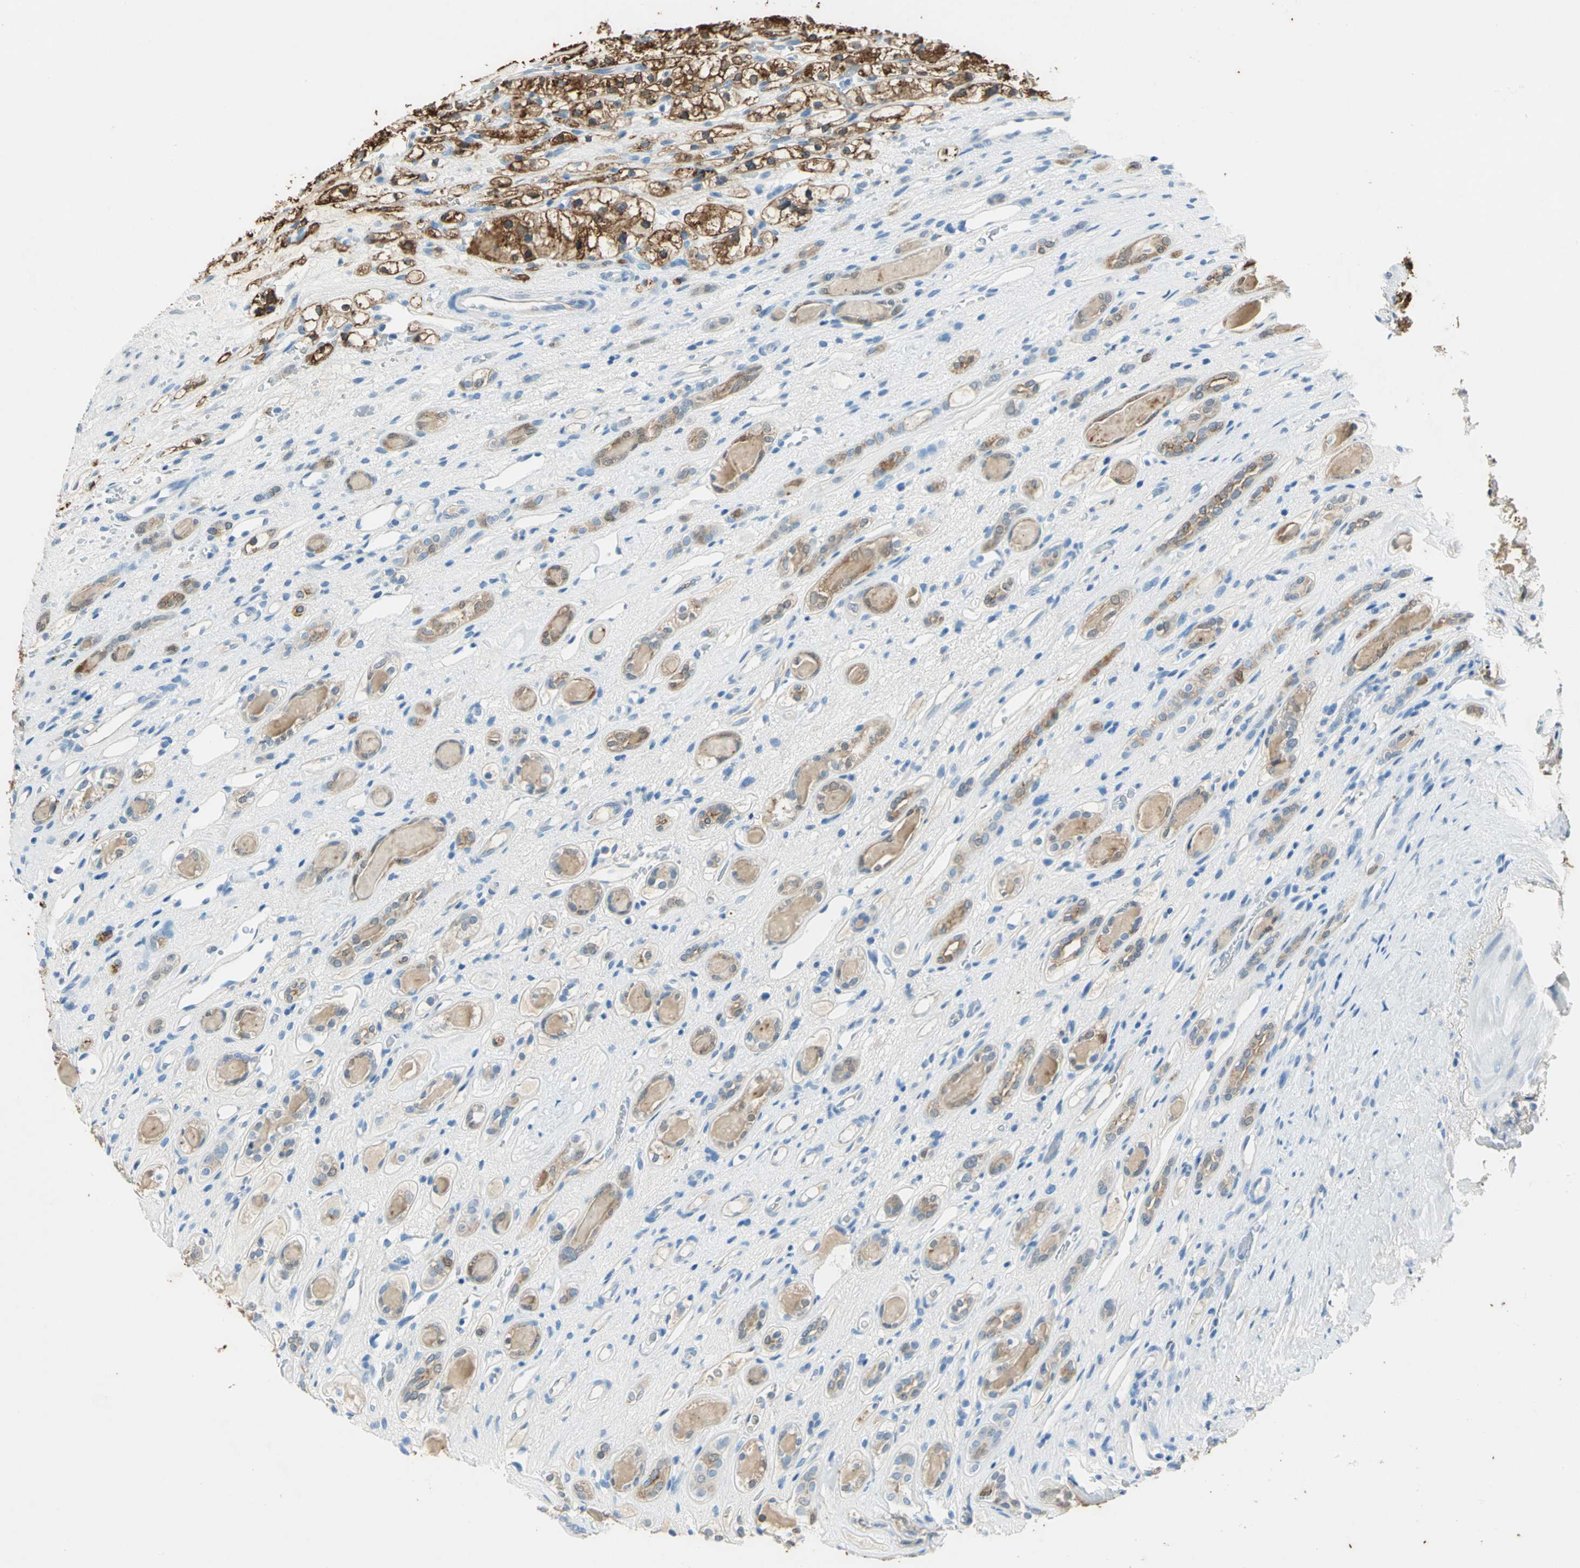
{"staining": {"intensity": "strong", "quantity": ">75%", "location": "cytoplasmic/membranous"}, "tissue": "renal cancer", "cell_type": "Tumor cells", "image_type": "cancer", "snomed": [{"axis": "morphology", "description": "Adenocarcinoma, NOS"}, {"axis": "topography", "description": "Kidney"}], "caption": "Immunohistochemistry (IHC) micrograph of neoplastic tissue: adenocarcinoma (renal) stained using IHC displays high levels of strong protein expression localized specifically in the cytoplasmic/membranous of tumor cells, appearing as a cytoplasmic/membranous brown color.", "gene": "ANXA4", "patient": {"sex": "female", "age": 60}}